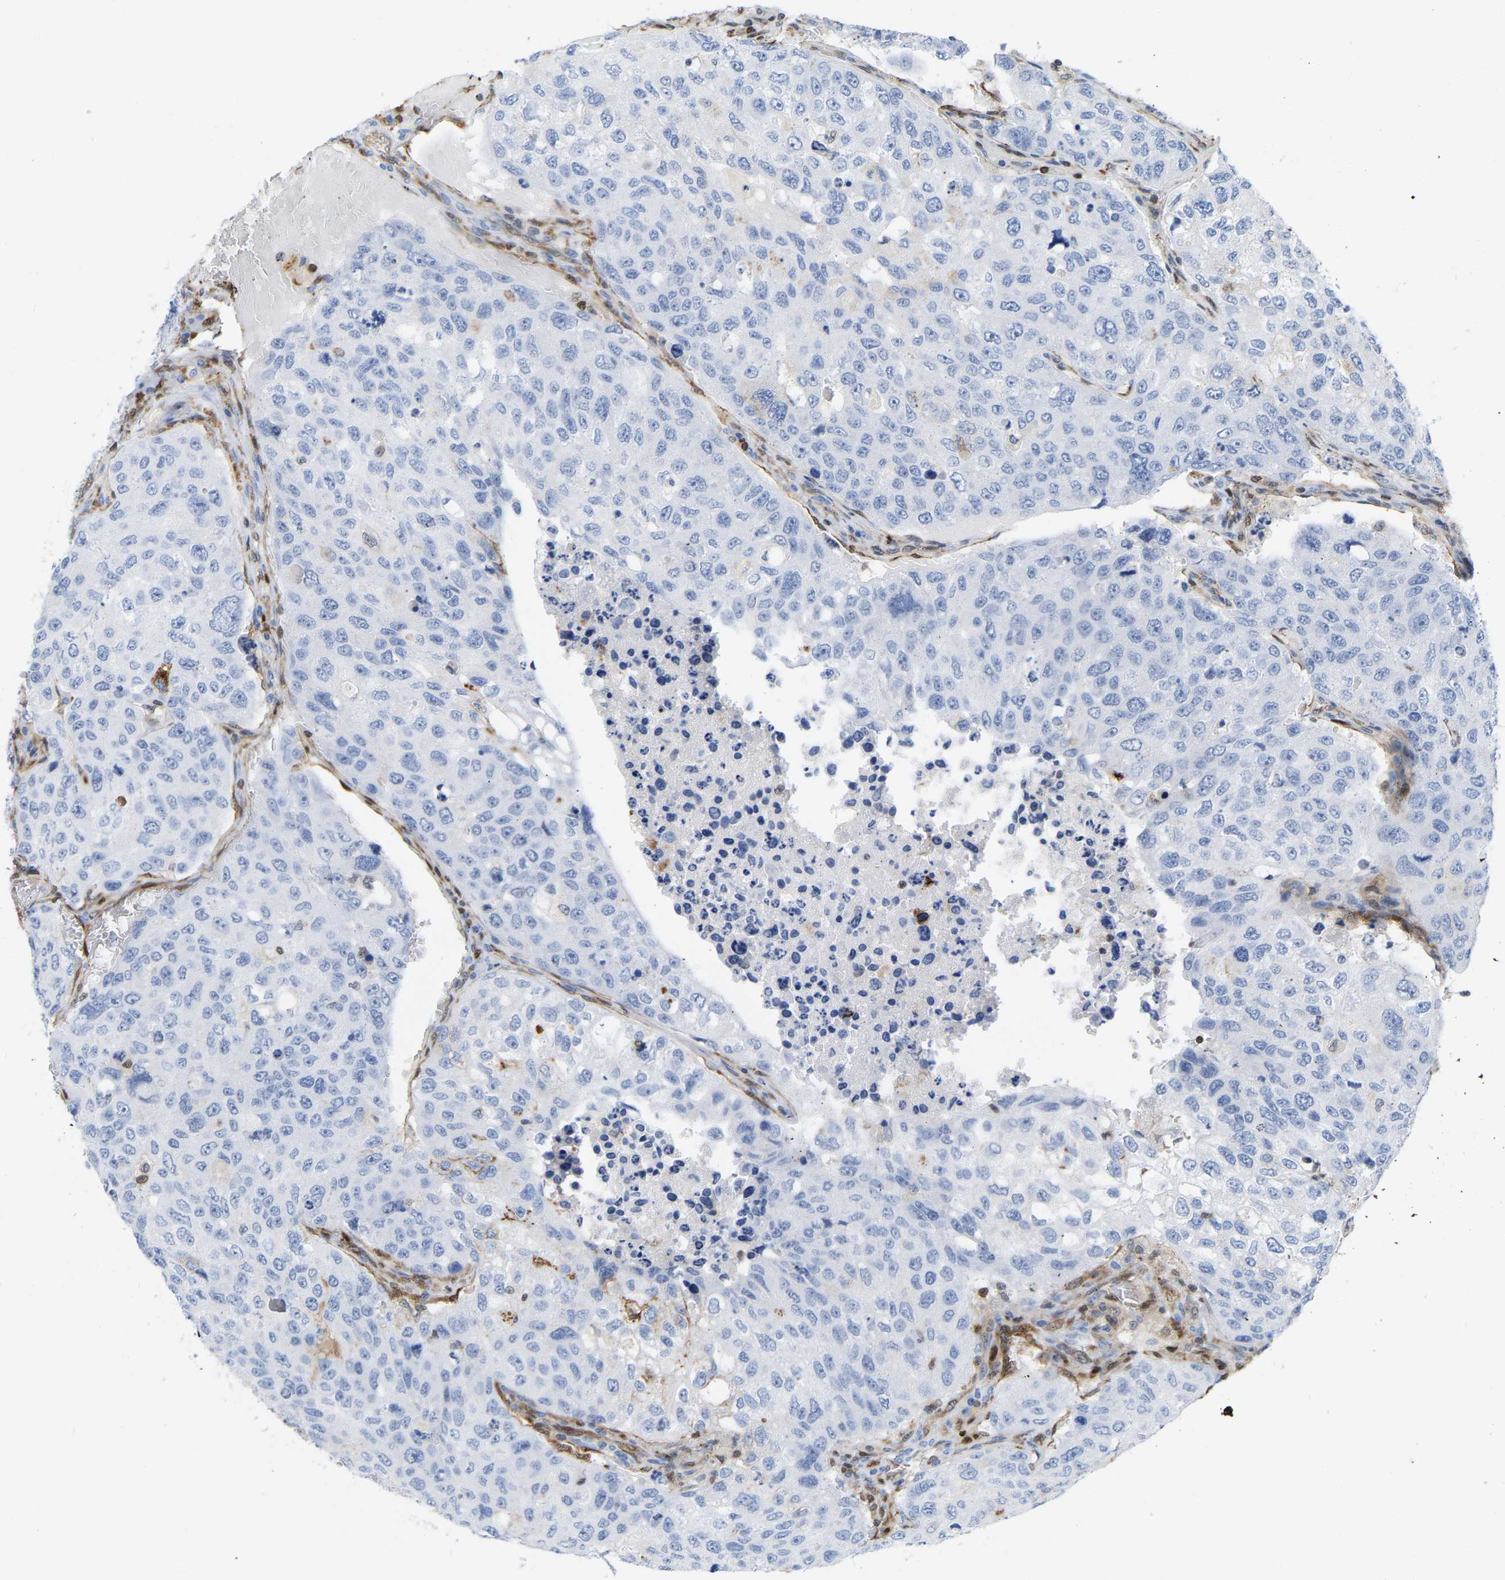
{"staining": {"intensity": "negative", "quantity": "none", "location": "none"}, "tissue": "urothelial cancer", "cell_type": "Tumor cells", "image_type": "cancer", "snomed": [{"axis": "morphology", "description": "Urothelial carcinoma, High grade"}, {"axis": "topography", "description": "Lymph node"}, {"axis": "topography", "description": "Urinary bladder"}], "caption": "Immunohistochemical staining of urothelial cancer exhibits no significant positivity in tumor cells.", "gene": "GIMAP4", "patient": {"sex": "male", "age": 51}}